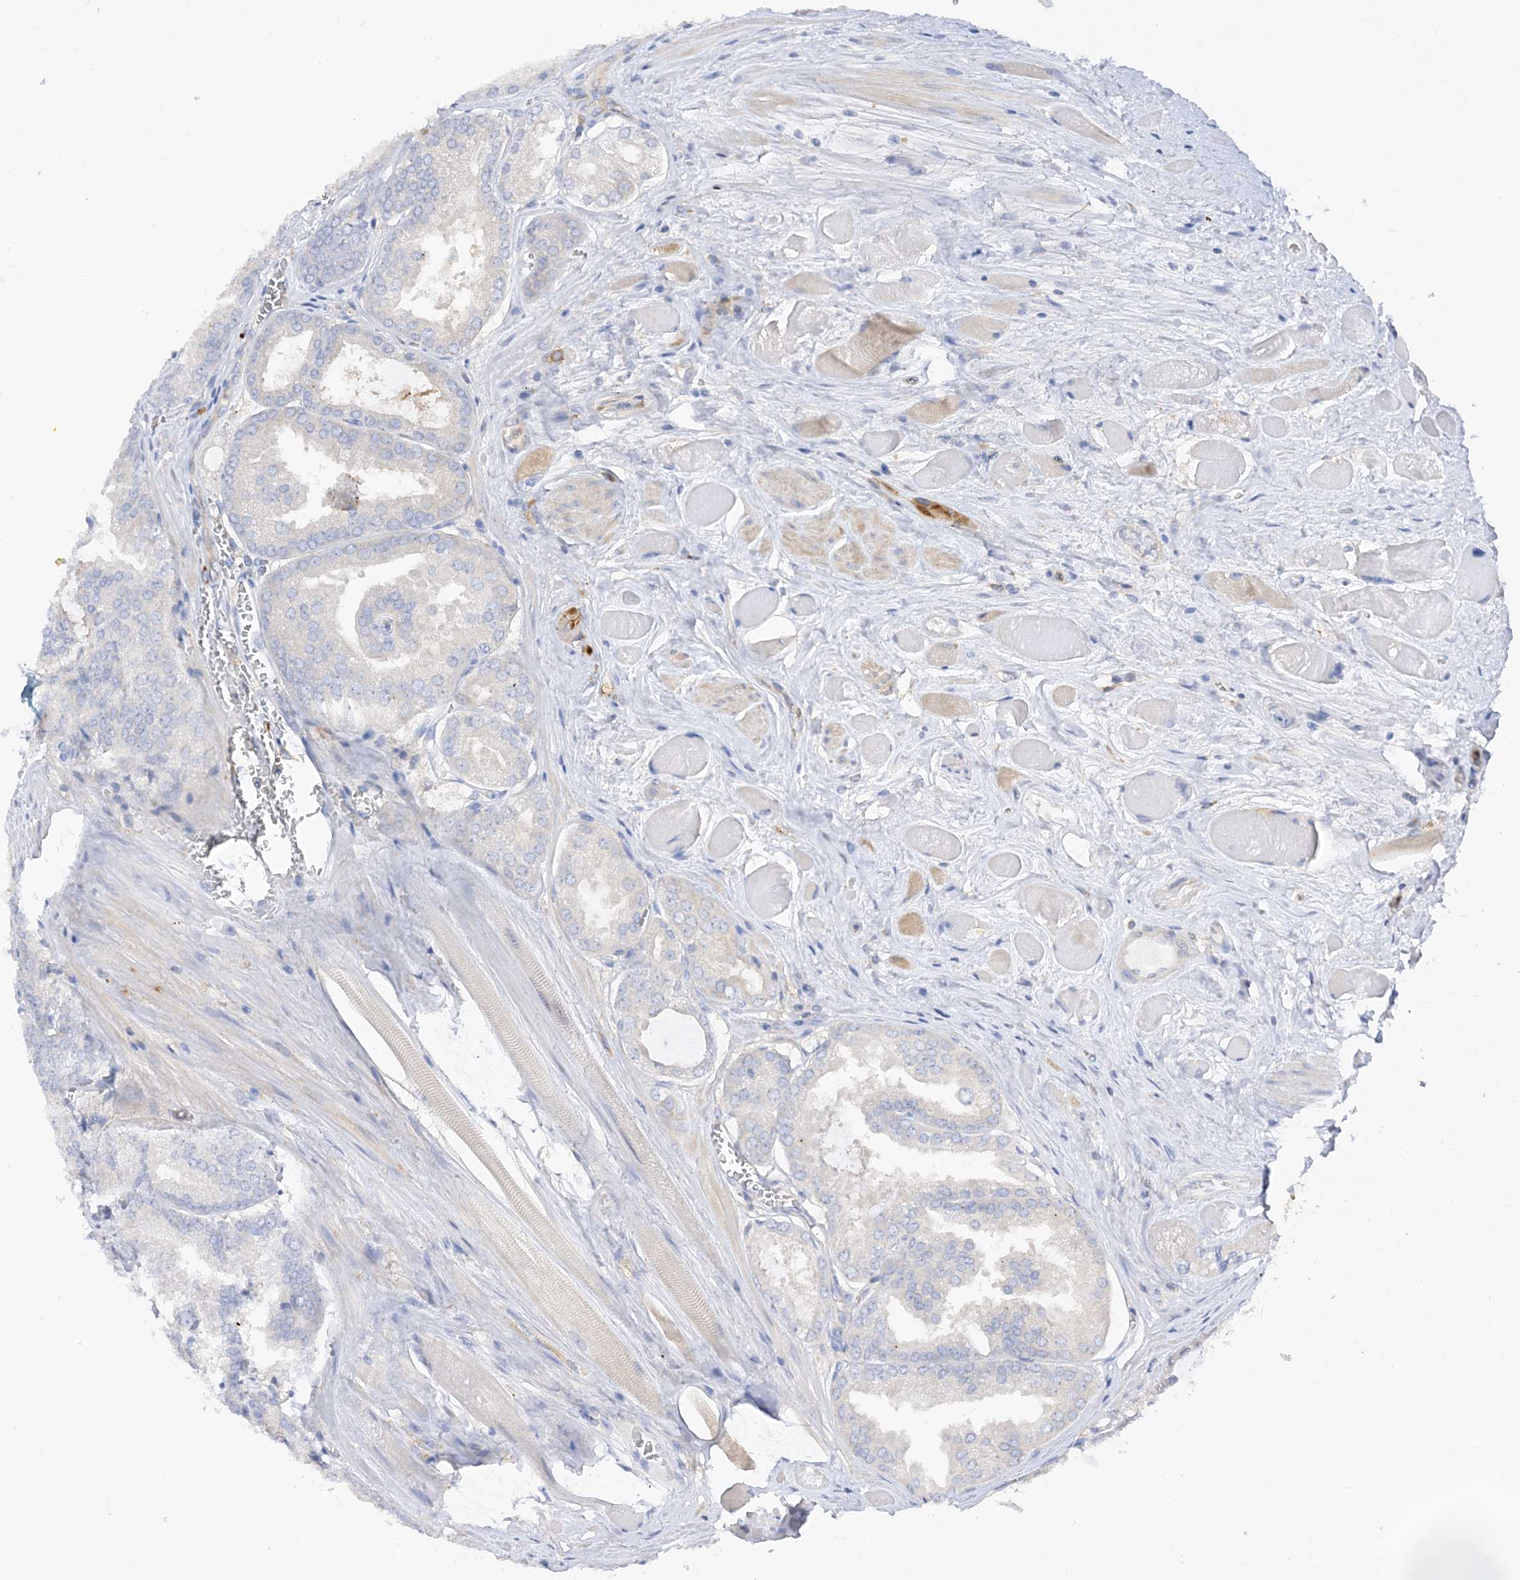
{"staining": {"intensity": "negative", "quantity": "none", "location": "none"}, "tissue": "prostate cancer", "cell_type": "Tumor cells", "image_type": "cancer", "snomed": [{"axis": "morphology", "description": "Adenocarcinoma, Low grade"}, {"axis": "topography", "description": "Prostate"}], "caption": "Immunohistochemical staining of low-grade adenocarcinoma (prostate) shows no significant expression in tumor cells.", "gene": "ARV1", "patient": {"sex": "male", "age": 67}}